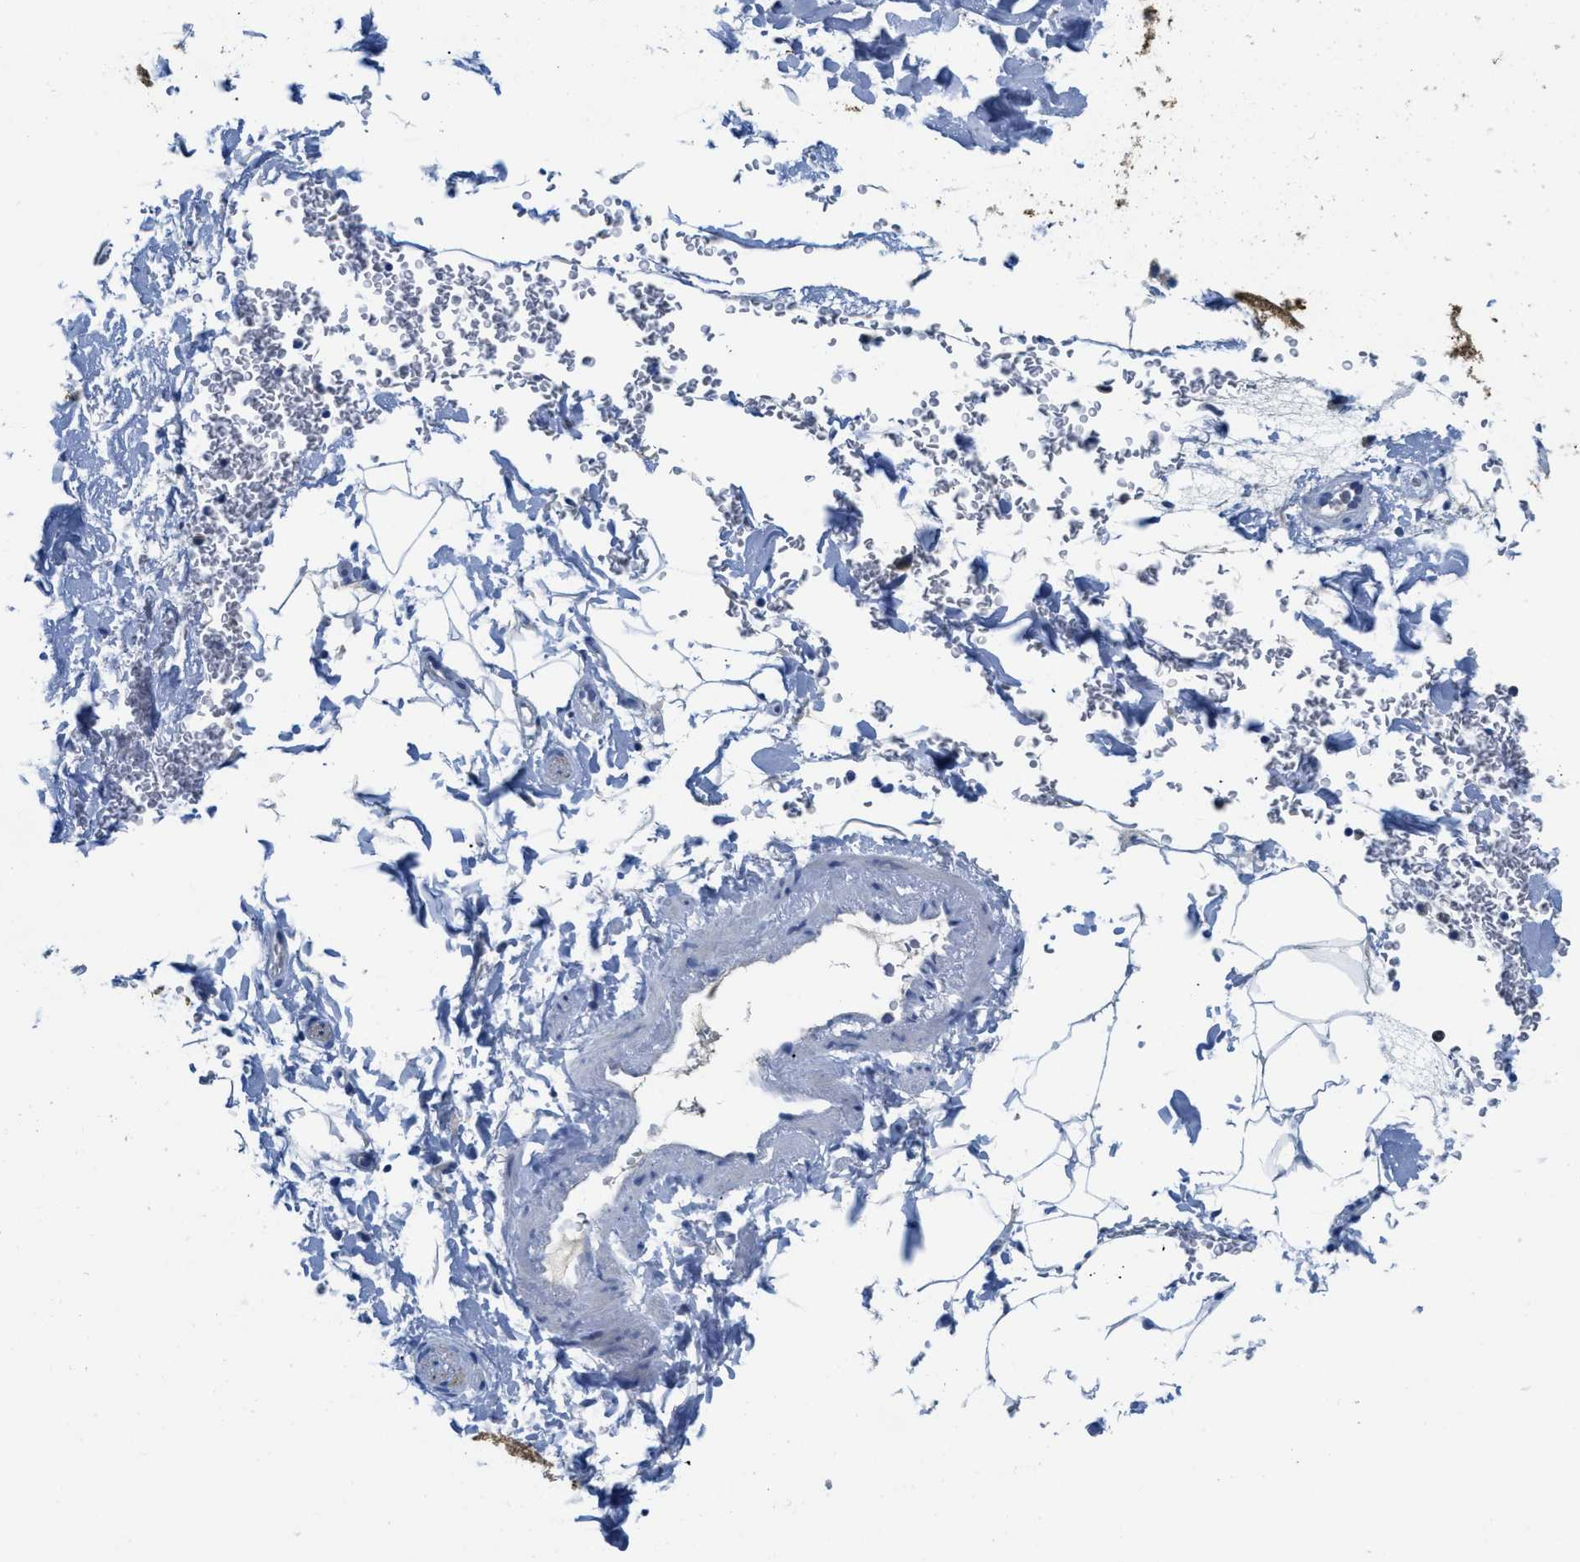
{"staining": {"intensity": "negative", "quantity": "none", "location": "none"}, "tissue": "adipose tissue", "cell_type": "Adipocytes", "image_type": "normal", "snomed": [{"axis": "morphology", "description": "Normal tissue, NOS"}, {"axis": "topography", "description": "Cartilage tissue"}, {"axis": "topography", "description": "Bronchus"}], "caption": "Benign adipose tissue was stained to show a protein in brown. There is no significant staining in adipocytes. (DAB (3,3'-diaminobenzidine) IHC with hematoxylin counter stain).", "gene": "CNNM4", "patient": {"sex": "female", "age": 73}}